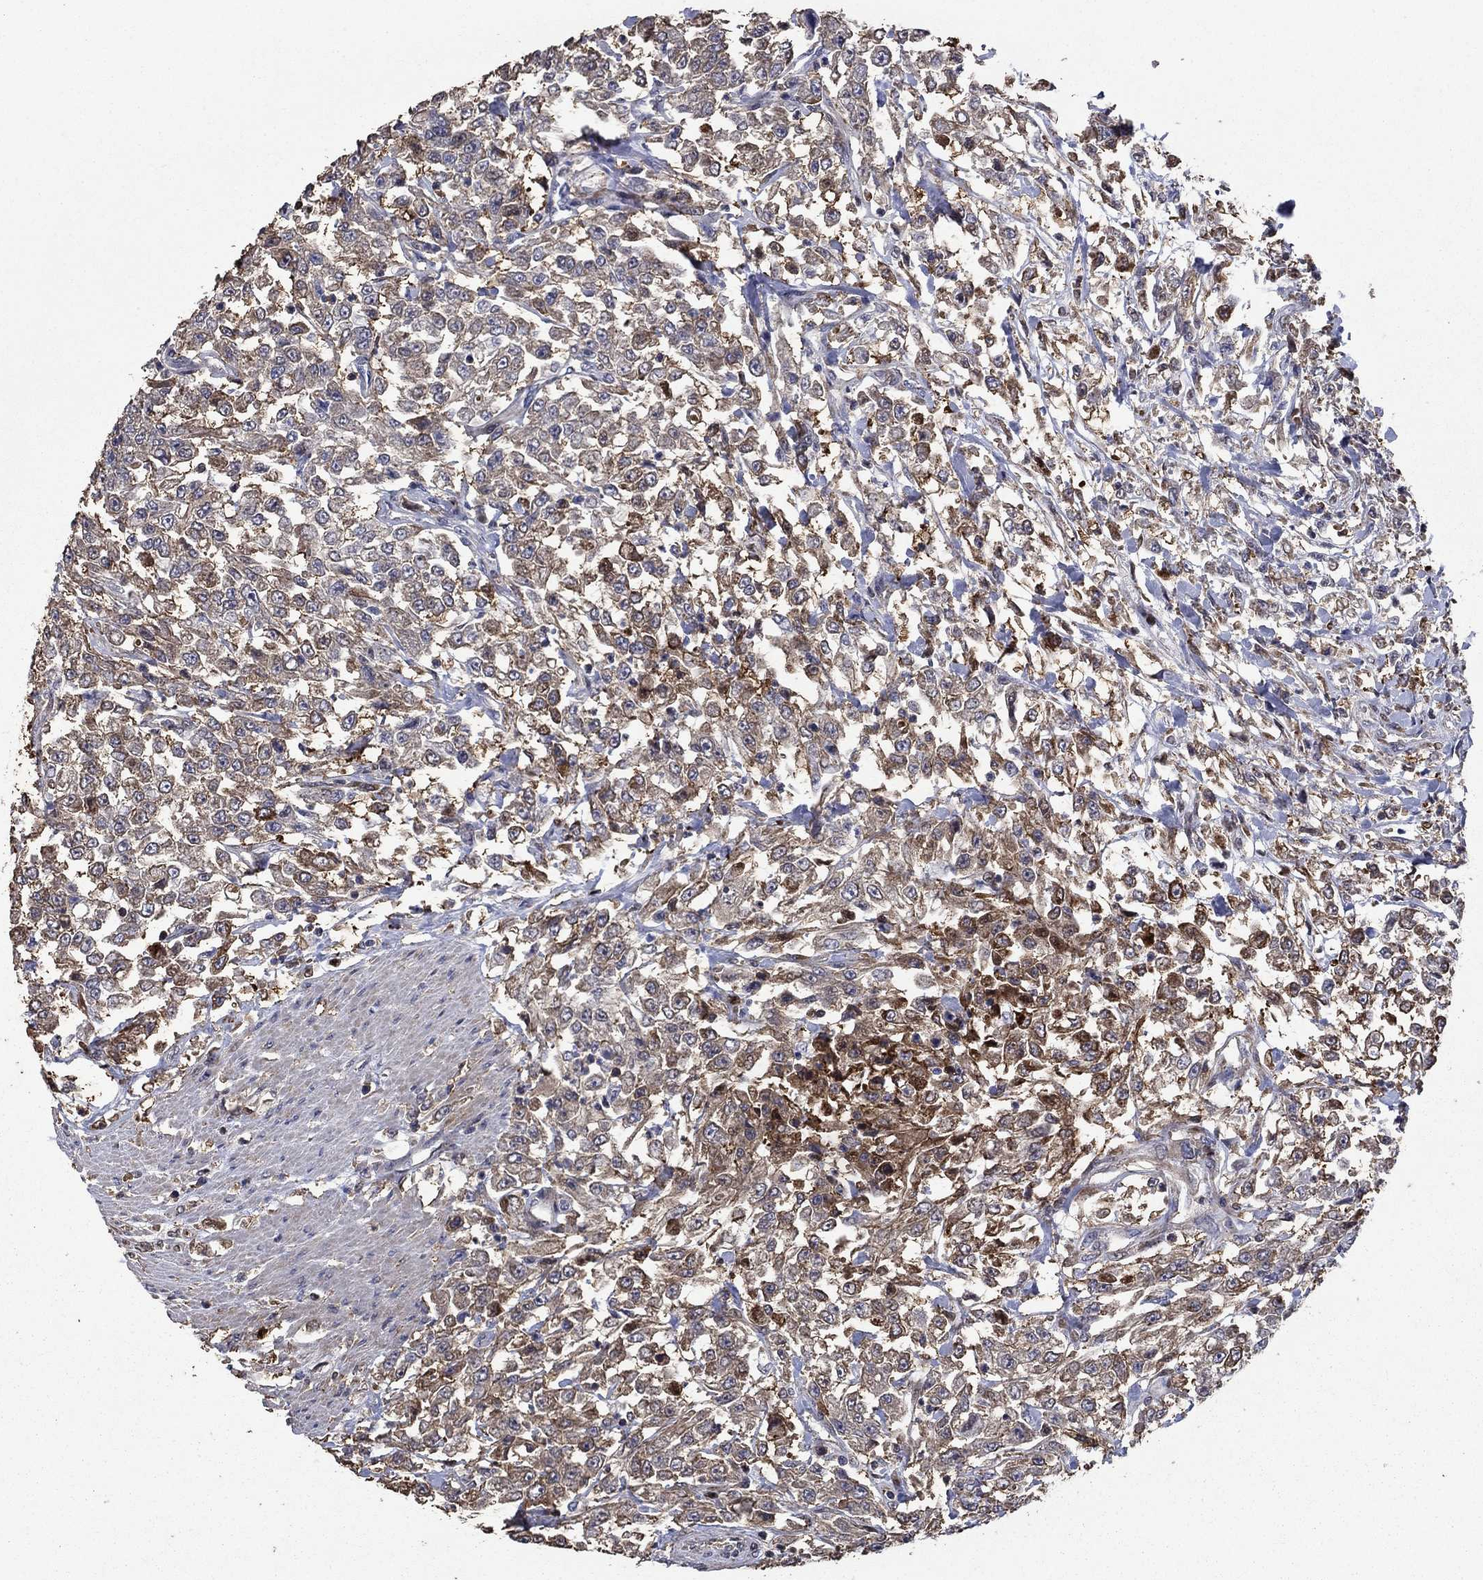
{"staining": {"intensity": "moderate", "quantity": "<25%", "location": "cytoplasmic/membranous"}, "tissue": "urothelial cancer", "cell_type": "Tumor cells", "image_type": "cancer", "snomed": [{"axis": "morphology", "description": "Urothelial carcinoma, High grade"}, {"axis": "topography", "description": "Urinary bladder"}], "caption": "Urothelial cancer stained for a protein (brown) demonstrates moderate cytoplasmic/membranous positive expression in approximately <25% of tumor cells.", "gene": "DVL1", "patient": {"sex": "male", "age": 46}}